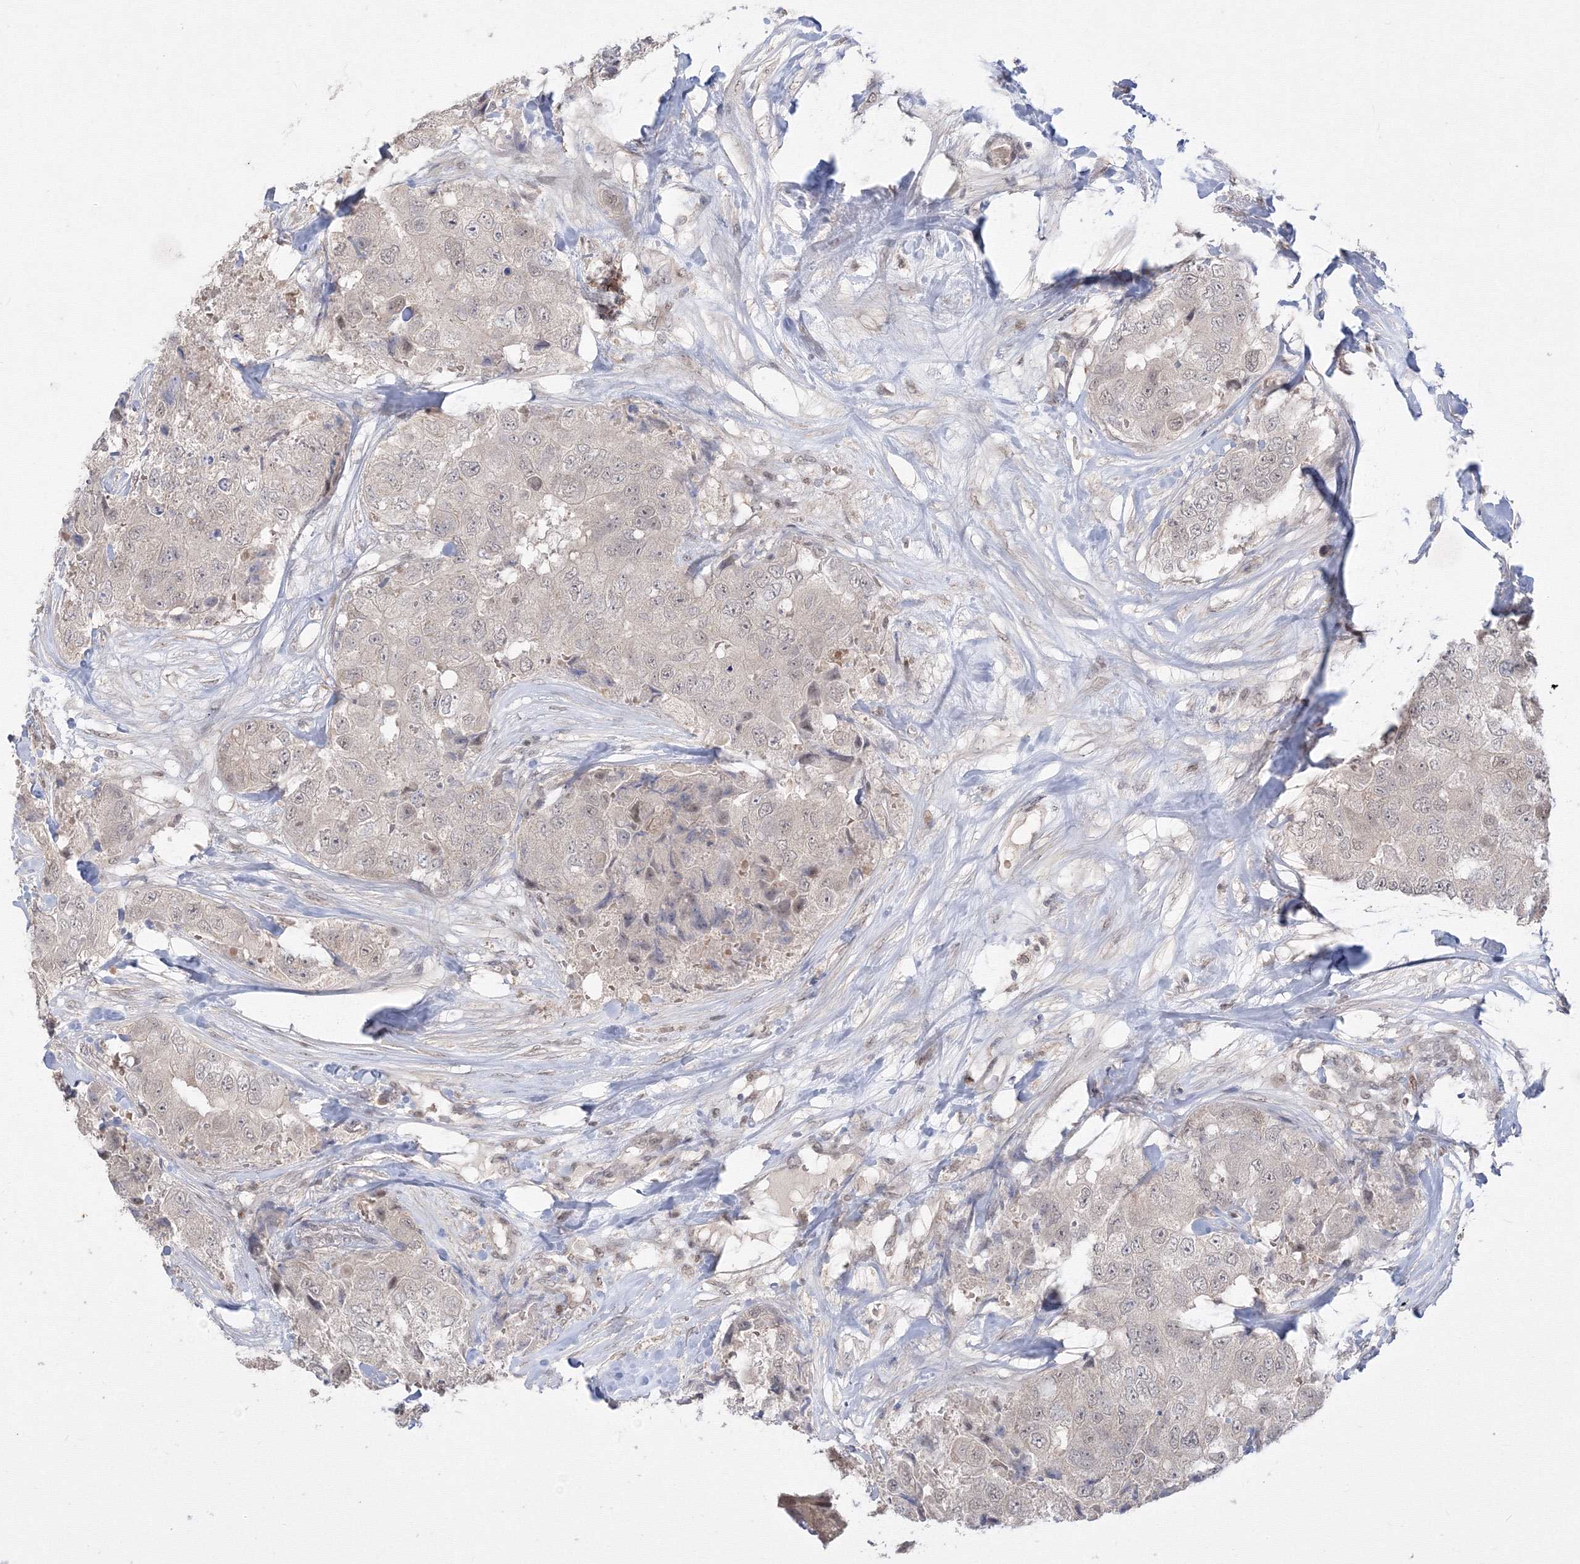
{"staining": {"intensity": "negative", "quantity": "none", "location": "none"}, "tissue": "breast cancer", "cell_type": "Tumor cells", "image_type": "cancer", "snomed": [{"axis": "morphology", "description": "Duct carcinoma"}, {"axis": "topography", "description": "Breast"}], "caption": "Immunohistochemistry (IHC) micrograph of neoplastic tissue: human breast cancer (intraductal carcinoma) stained with DAB demonstrates no significant protein staining in tumor cells.", "gene": "COPS4", "patient": {"sex": "female", "age": 62}}